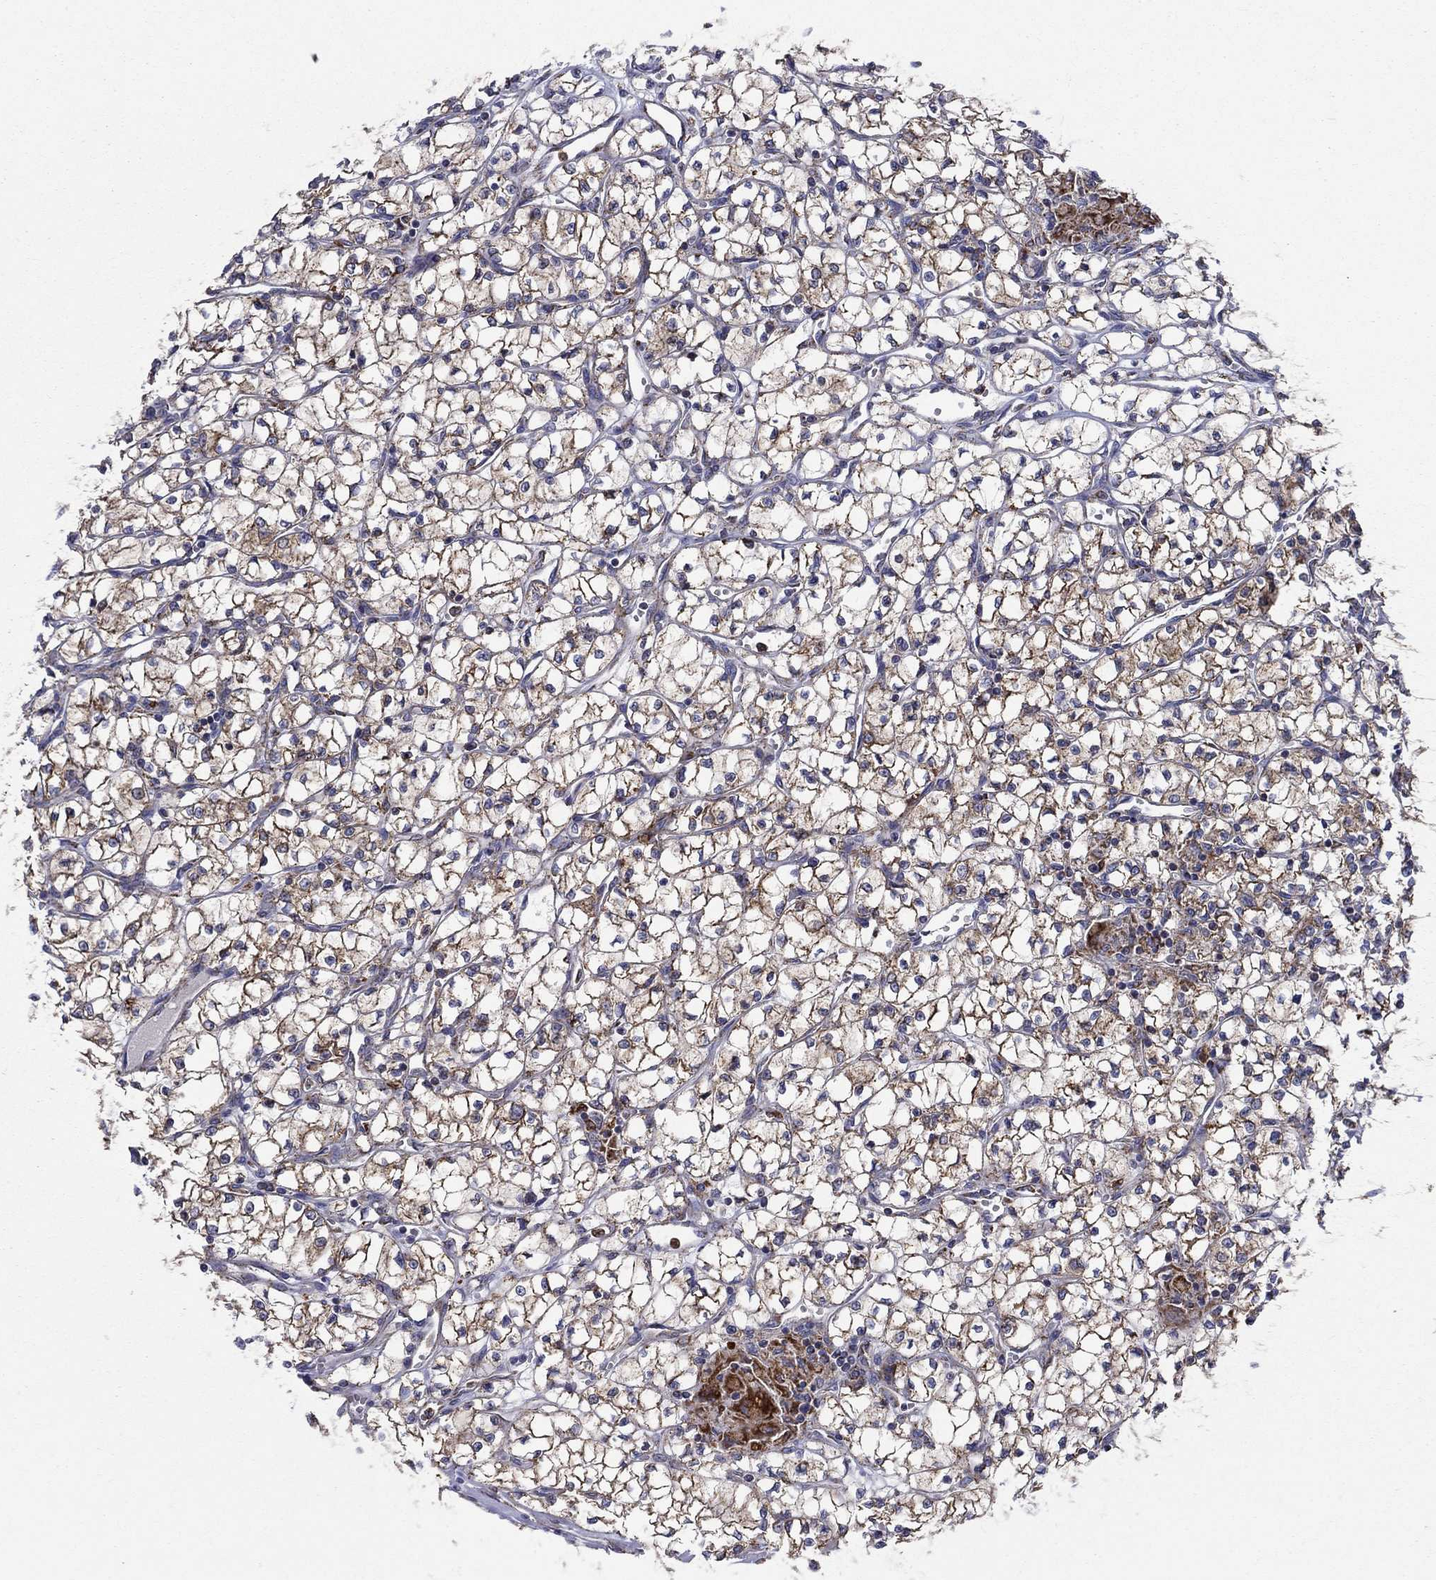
{"staining": {"intensity": "moderate", "quantity": ">75%", "location": "cytoplasmic/membranous"}, "tissue": "renal cancer", "cell_type": "Tumor cells", "image_type": "cancer", "snomed": [{"axis": "morphology", "description": "Adenocarcinoma, NOS"}, {"axis": "topography", "description": "Kidney"}], "caption": "Human renal adenocarcinoma stained with a brown dye demonstrates moderate cytoplasmic/membranous positive staining in about >75% of tumor cells.", "gene": "PRDX4", "patient": {"sex": "female", "age": 64}}